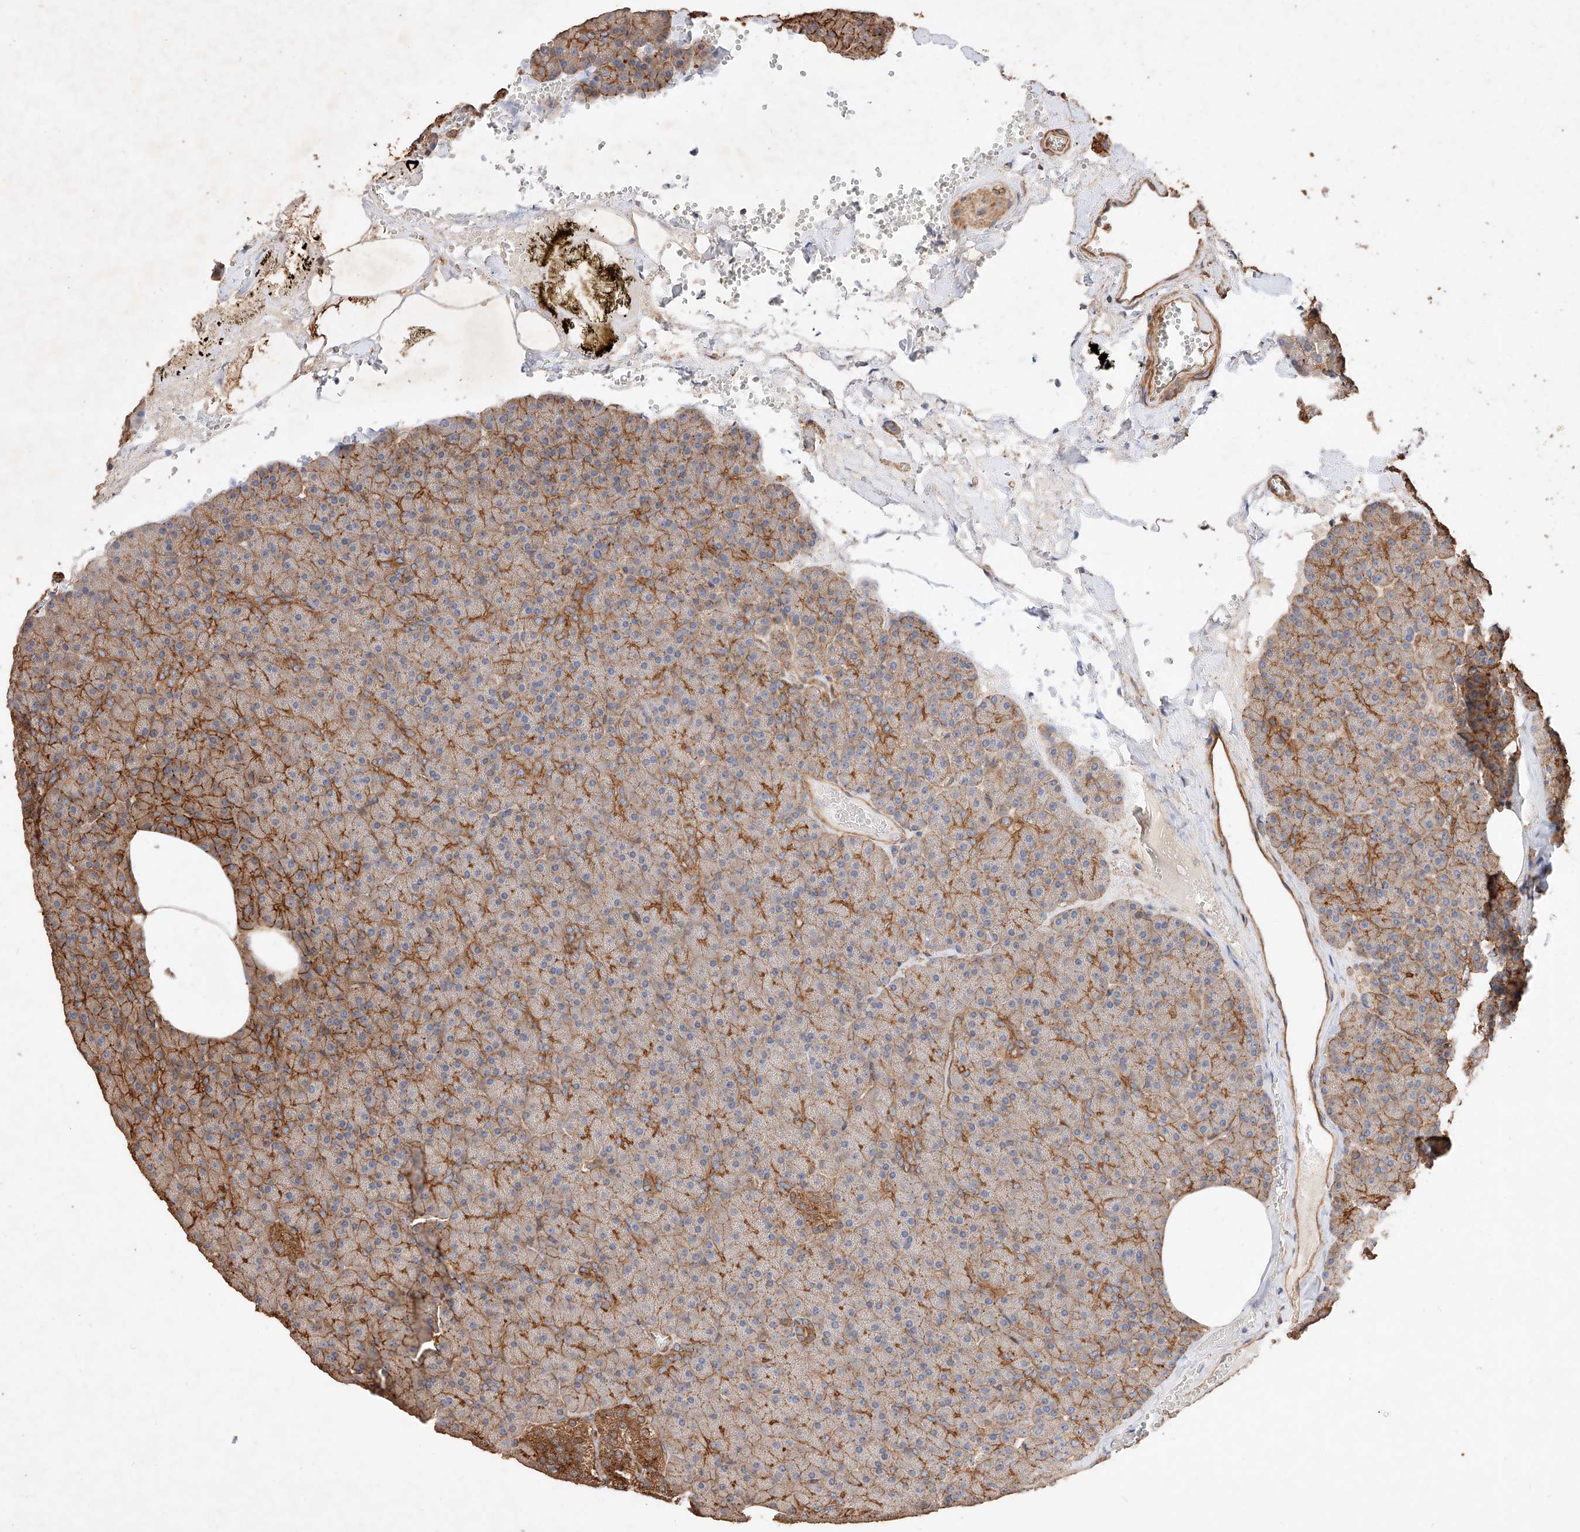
{"staining": {"intensity": "moderate", "quantity": ">75%", "location": "cytoplasmic/membranous"}, "tissue": "pancreas", "cell_type": "Exocrine glandular cells", "image_type": "normal", "snomed": [{"axis": "morphology", "description": "Normal tissue, NOS"}, {"axis": "morphology", "description": "Carcinoid, malignant, NOS"}, {"axis": "topography", "description": "Pancreas"}], "caption": "DAB (3,3'-diaminobenzidine) immunohistochemical staining of unremarkable pancreas exhibits moderate cytoplasmic/membranous protein staining in about >75% of exocrine glandular cells.", "gene": "GHDC", "patient": {"sex": "female", "age": 35}}